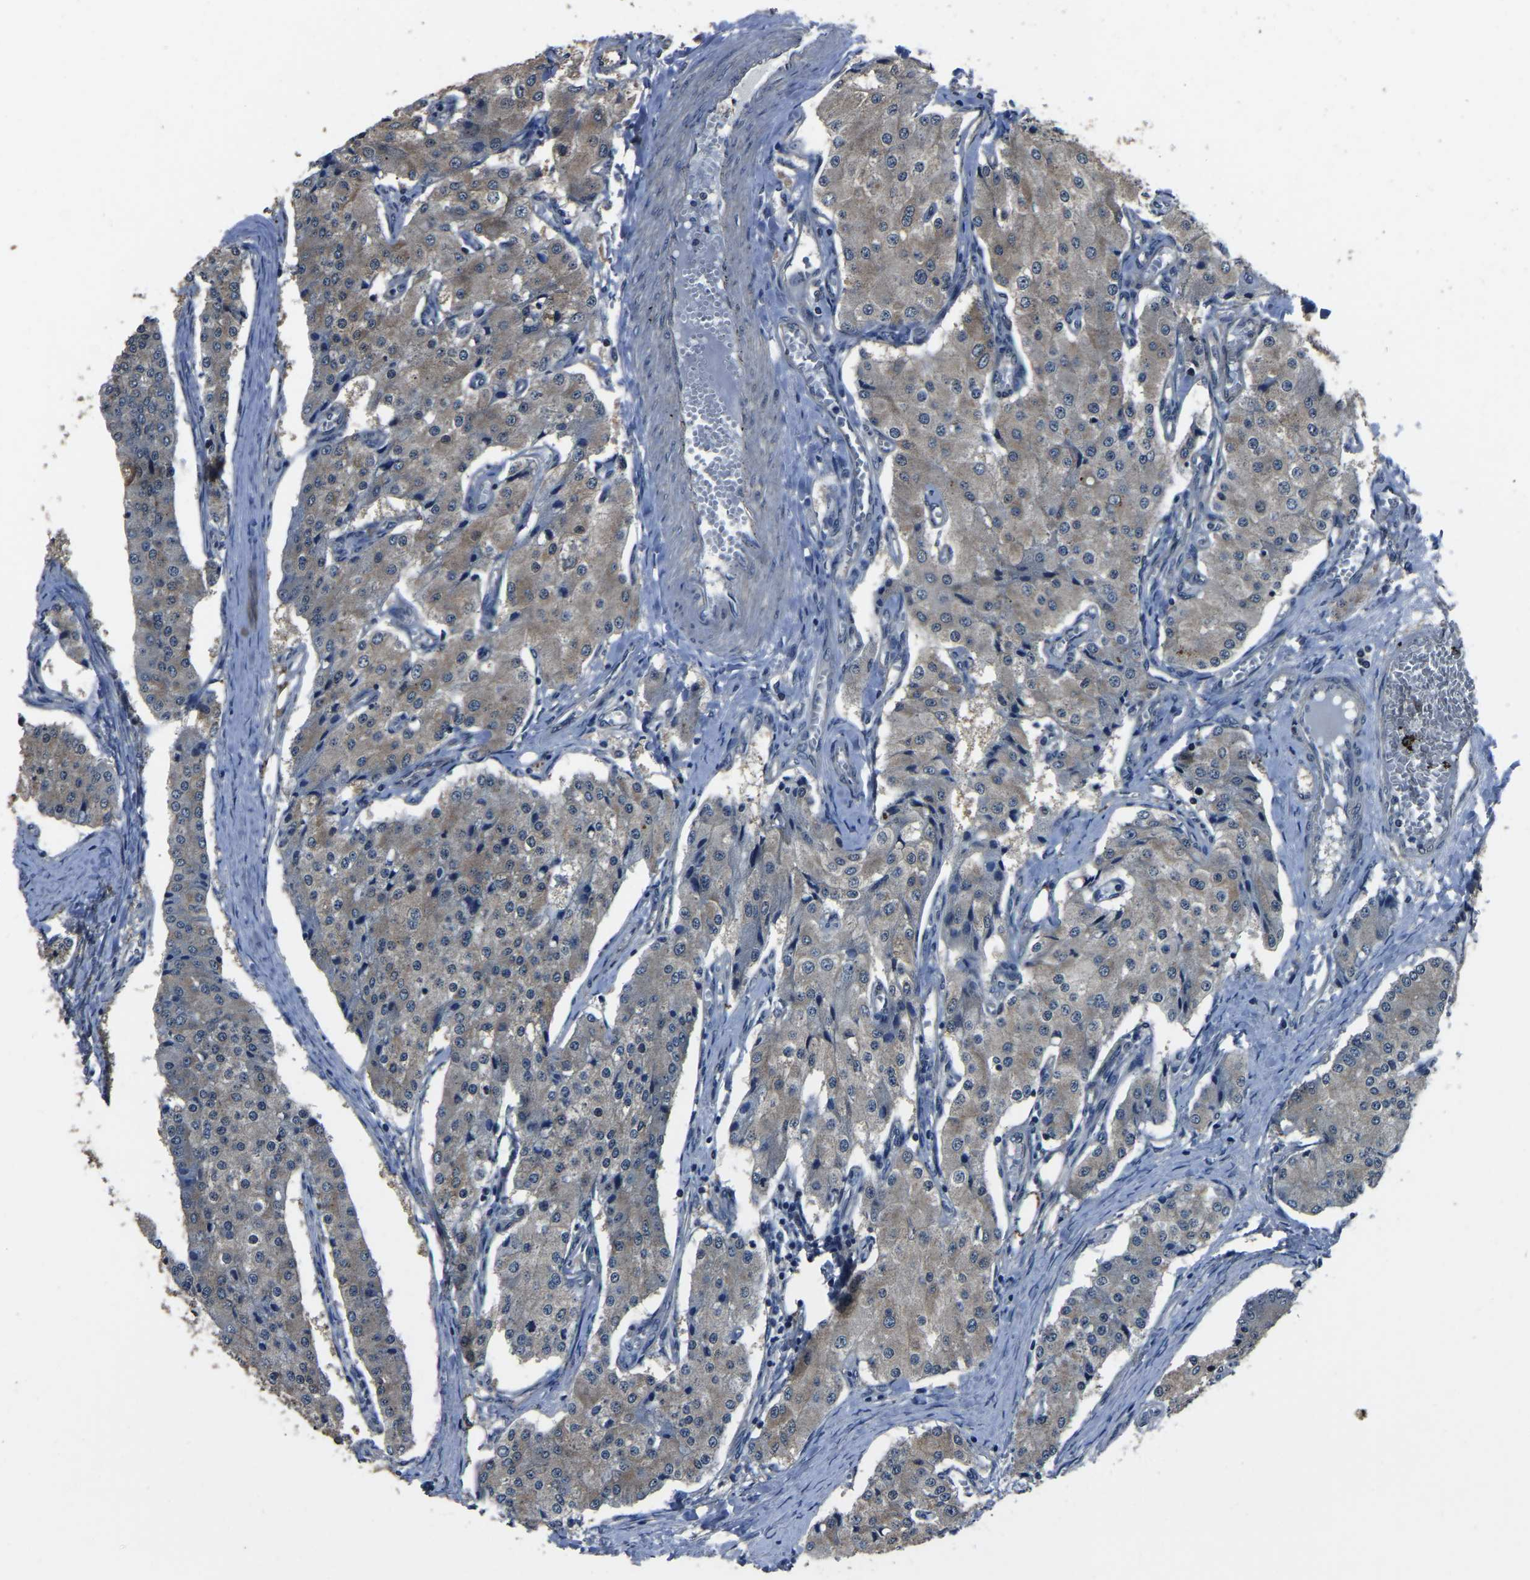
{"staining": {"intensity": "weak", "quantity": "25%-75%", "location": "cytoplasmic/membranous"}, "tissue": "carcinoid", "cell_type": "Tumor cells", "image_type": "cancer", "snomed": [{"axis": "morphology", "description": "Carcinoid, malignant, NOS"}, {"axis": "topography", "description": "Colon"}], "caption": "Brown immunohistochemical staining in malignant carcinoid displays weak cytoplasmic/membranous staining in approximately 25%-75% of tumor cells.", "gene": "ANKIB1", "patient": {"sex": "female", "age": 52}}